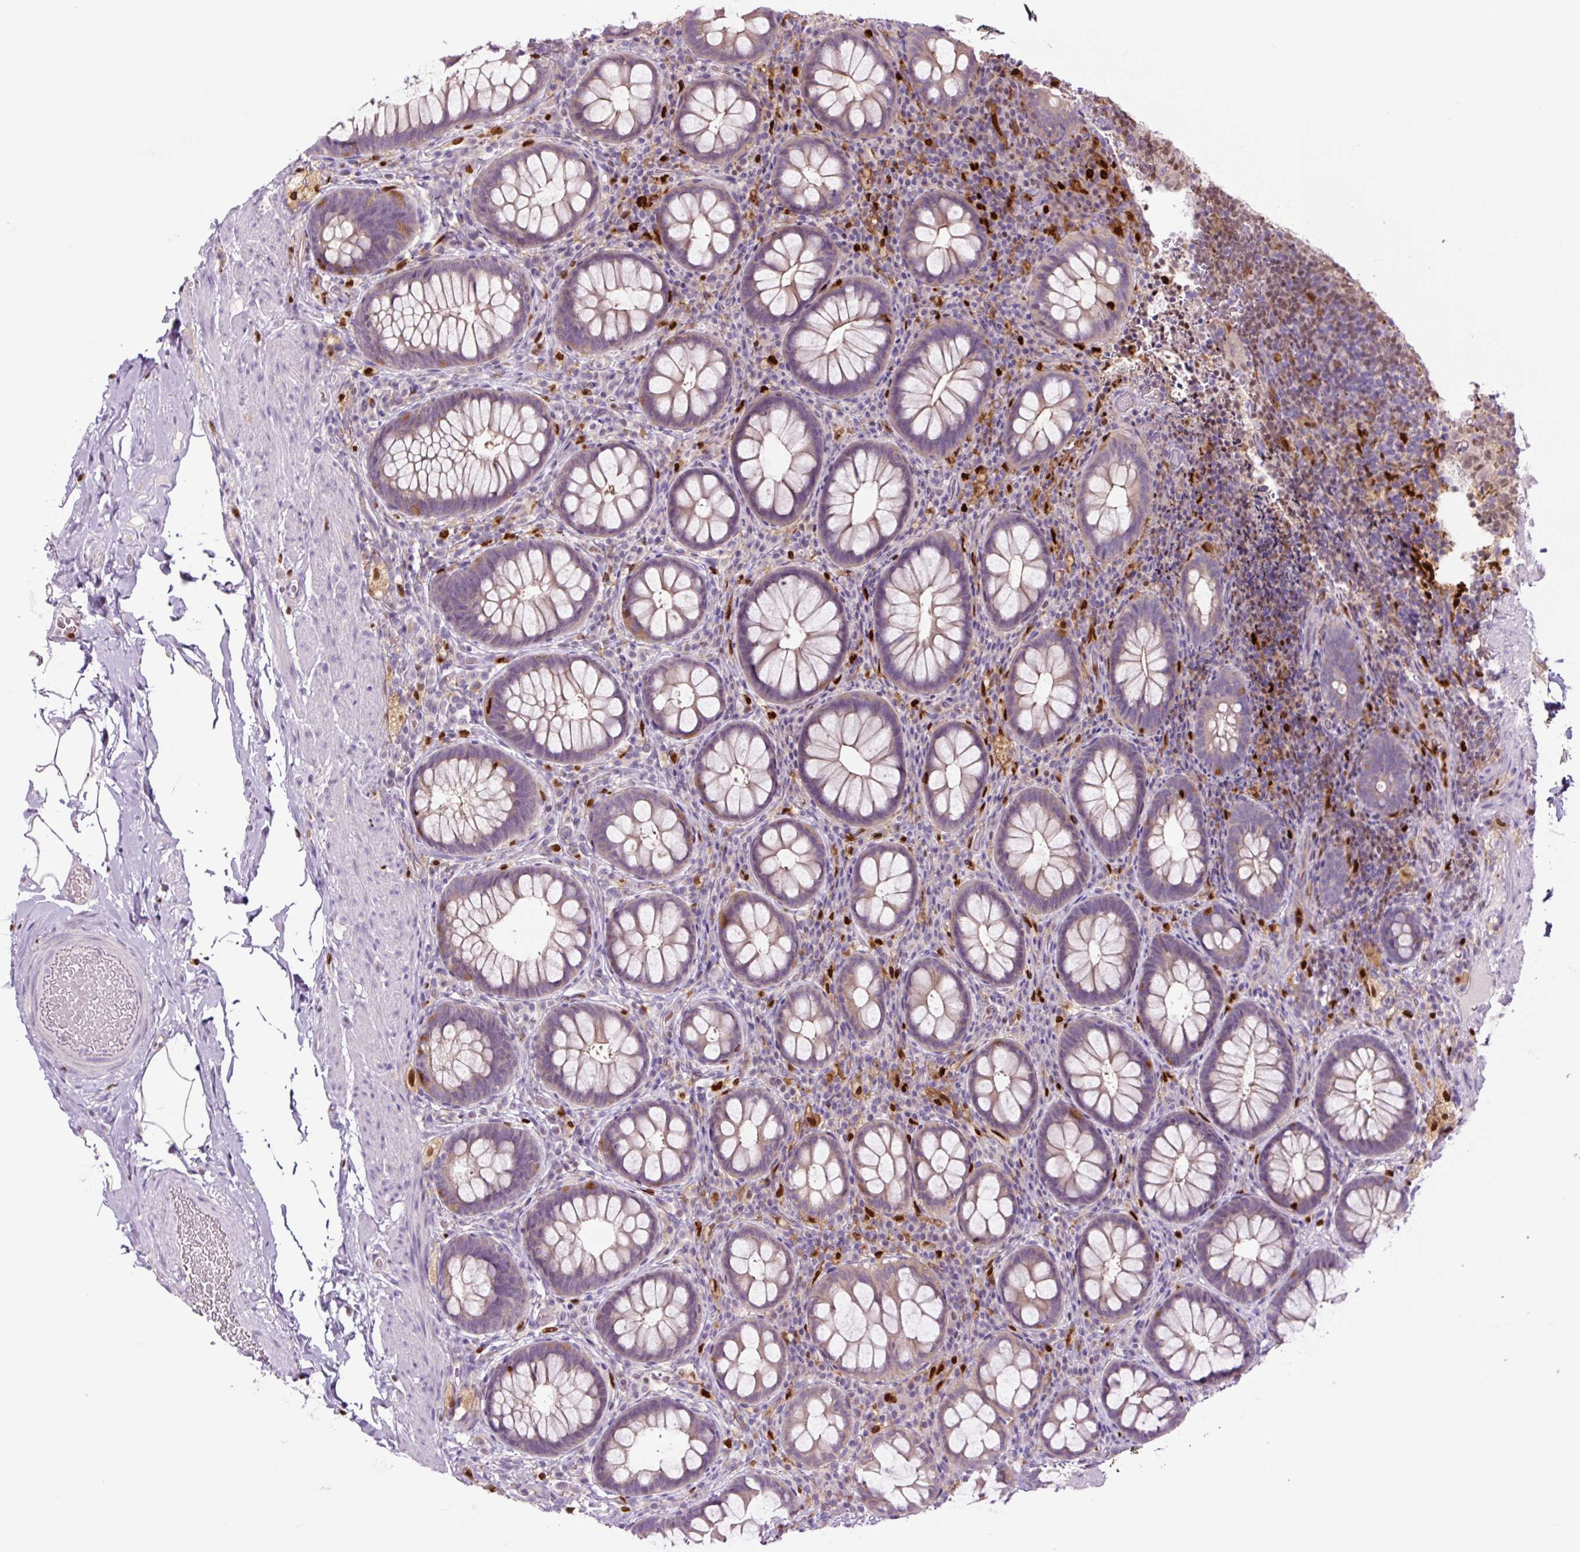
{"staining": {"intensity": "weak", "quantity": "25%-75%", "location": "cytoplasmic/membranous"}, "tissue": "rectum", "cell_type": "Glandular cells", "image_type": "normal", "snomed": [{"axis": "morphology", "description": "Normal tissue, NOS"}, {"axis": "topography", "description": "Rectum"}], "caption": "This image reveals unremarkable rectum stained with immunohistochemistry (IHC) to label a protein in brown. The cytoplasmic/membranous of glandular cells show weak positivity for the protein. Nuclei are counter-stained blue.", "gene": "SPI1", "patient": {"sex": "female", "age": 69}}